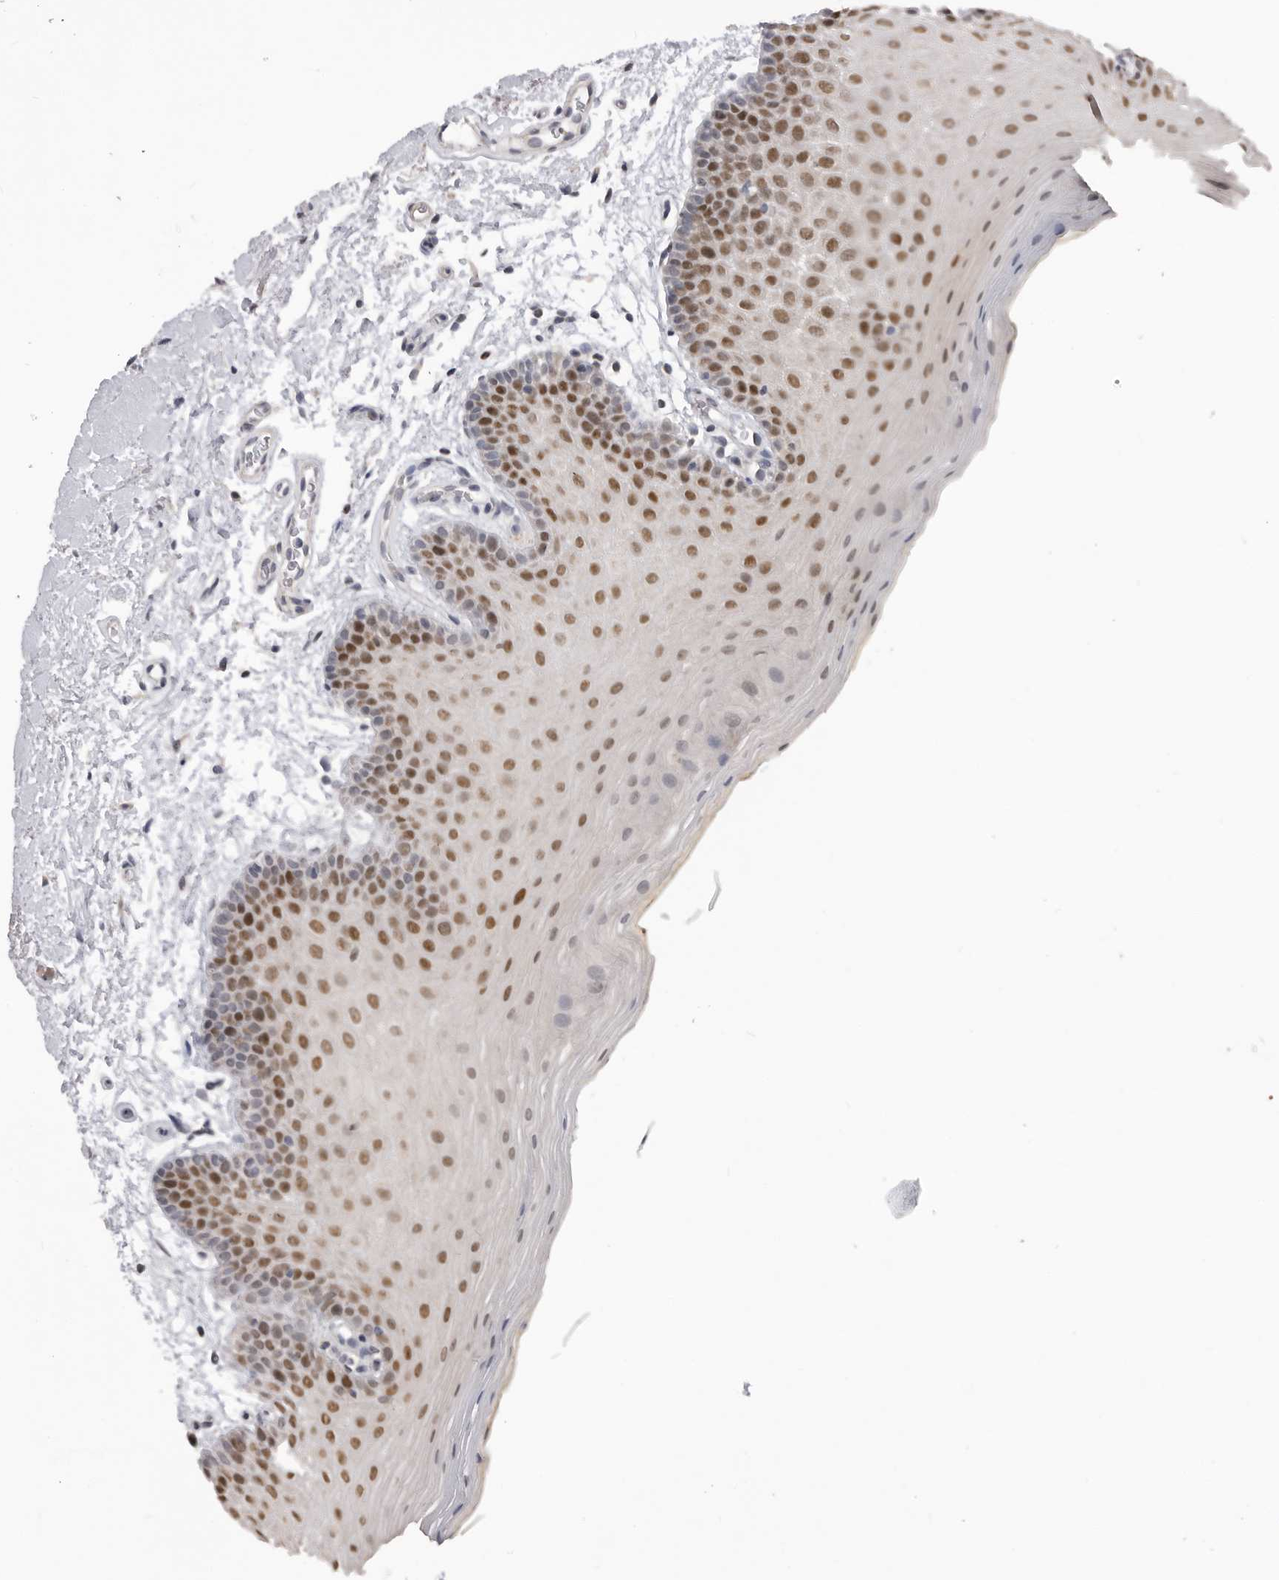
{"staining": {"intensity": "strong", "quantity": ">75%", "location": "nuclear"}, "tissue": "oral mucosa", "cell_type": "Squamous epithelial cells", "image_type": "normal", "snomed": [{"axis": "morphology", "description": "Normal tissue, NOS"}, {"axis": "topography", "description": "Oral tissue"}], "caption": "Protein staining demonstrates strong nuclear positivity in approximately >75% of squamous epithelial cells in normal oral mucosa. (DAB (3,3'-diaminobenzidine) IHC, brown staining for protein, blue staining for nuclei).", "gene": "SMARCC1", "patient": {"sex": "male", "age": 62}}